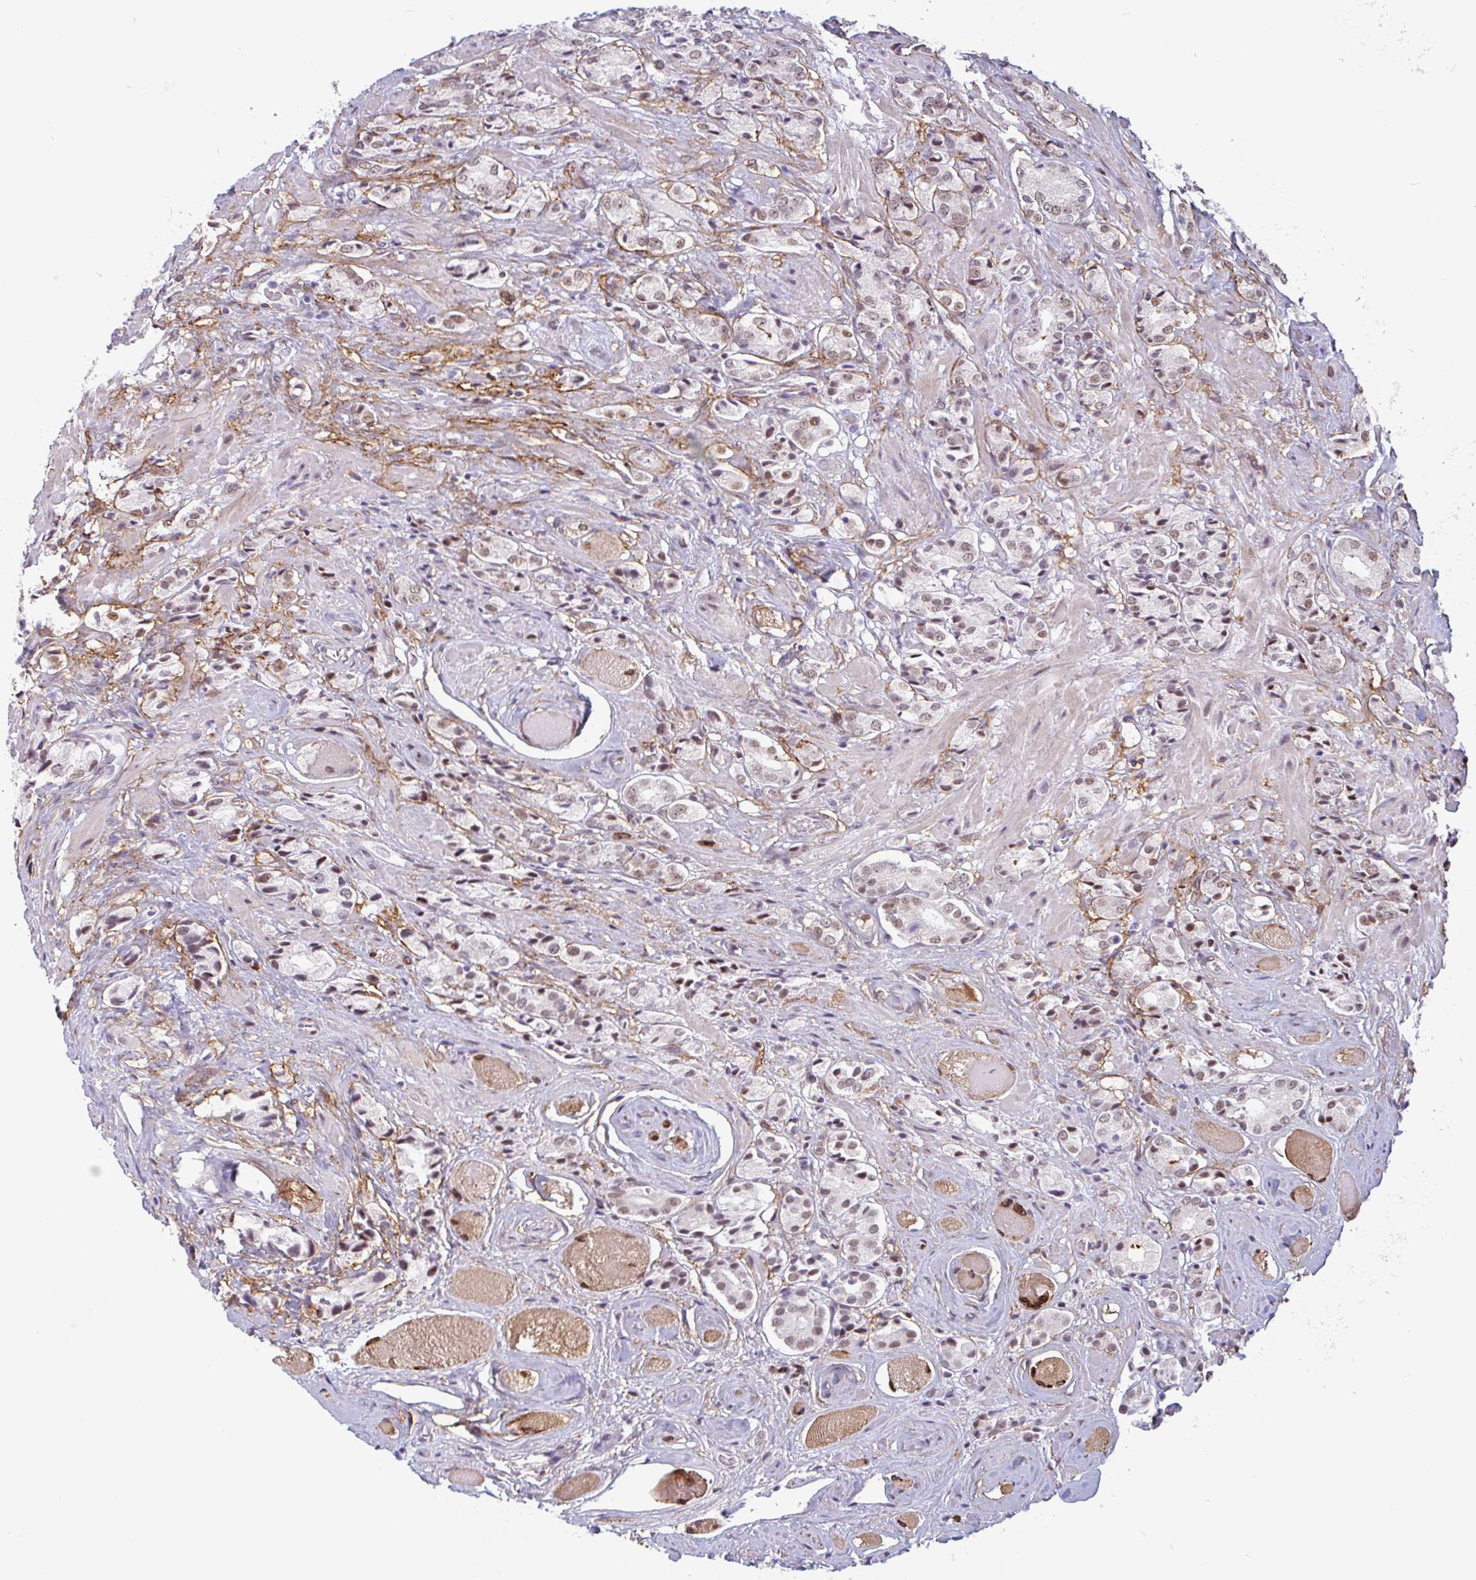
{"staining": {"intensity": "moderate", "quantity": "25%-75%", "location": "nuclear"}, "tissue": "prostate cancer", "cell_type": "Tumor cells", "image_type": "cancer", "snomed": [{"axis": "morphology", "description": "Adenocarcinoma, High grade"}, {"axis": "topography", "description": "Prostate and seminal vesicle, NOS"}], "caption": "This histopathology image demonstrates immunohistochemistry (IHC) staining of prostate cancer (high-grade adenocarcinoma), with medium moderate nuclear staining in approximately 25%-75% of tumor cells.", "gene": "TMEM119", "patient": {"sex": "male", "age": 64}}